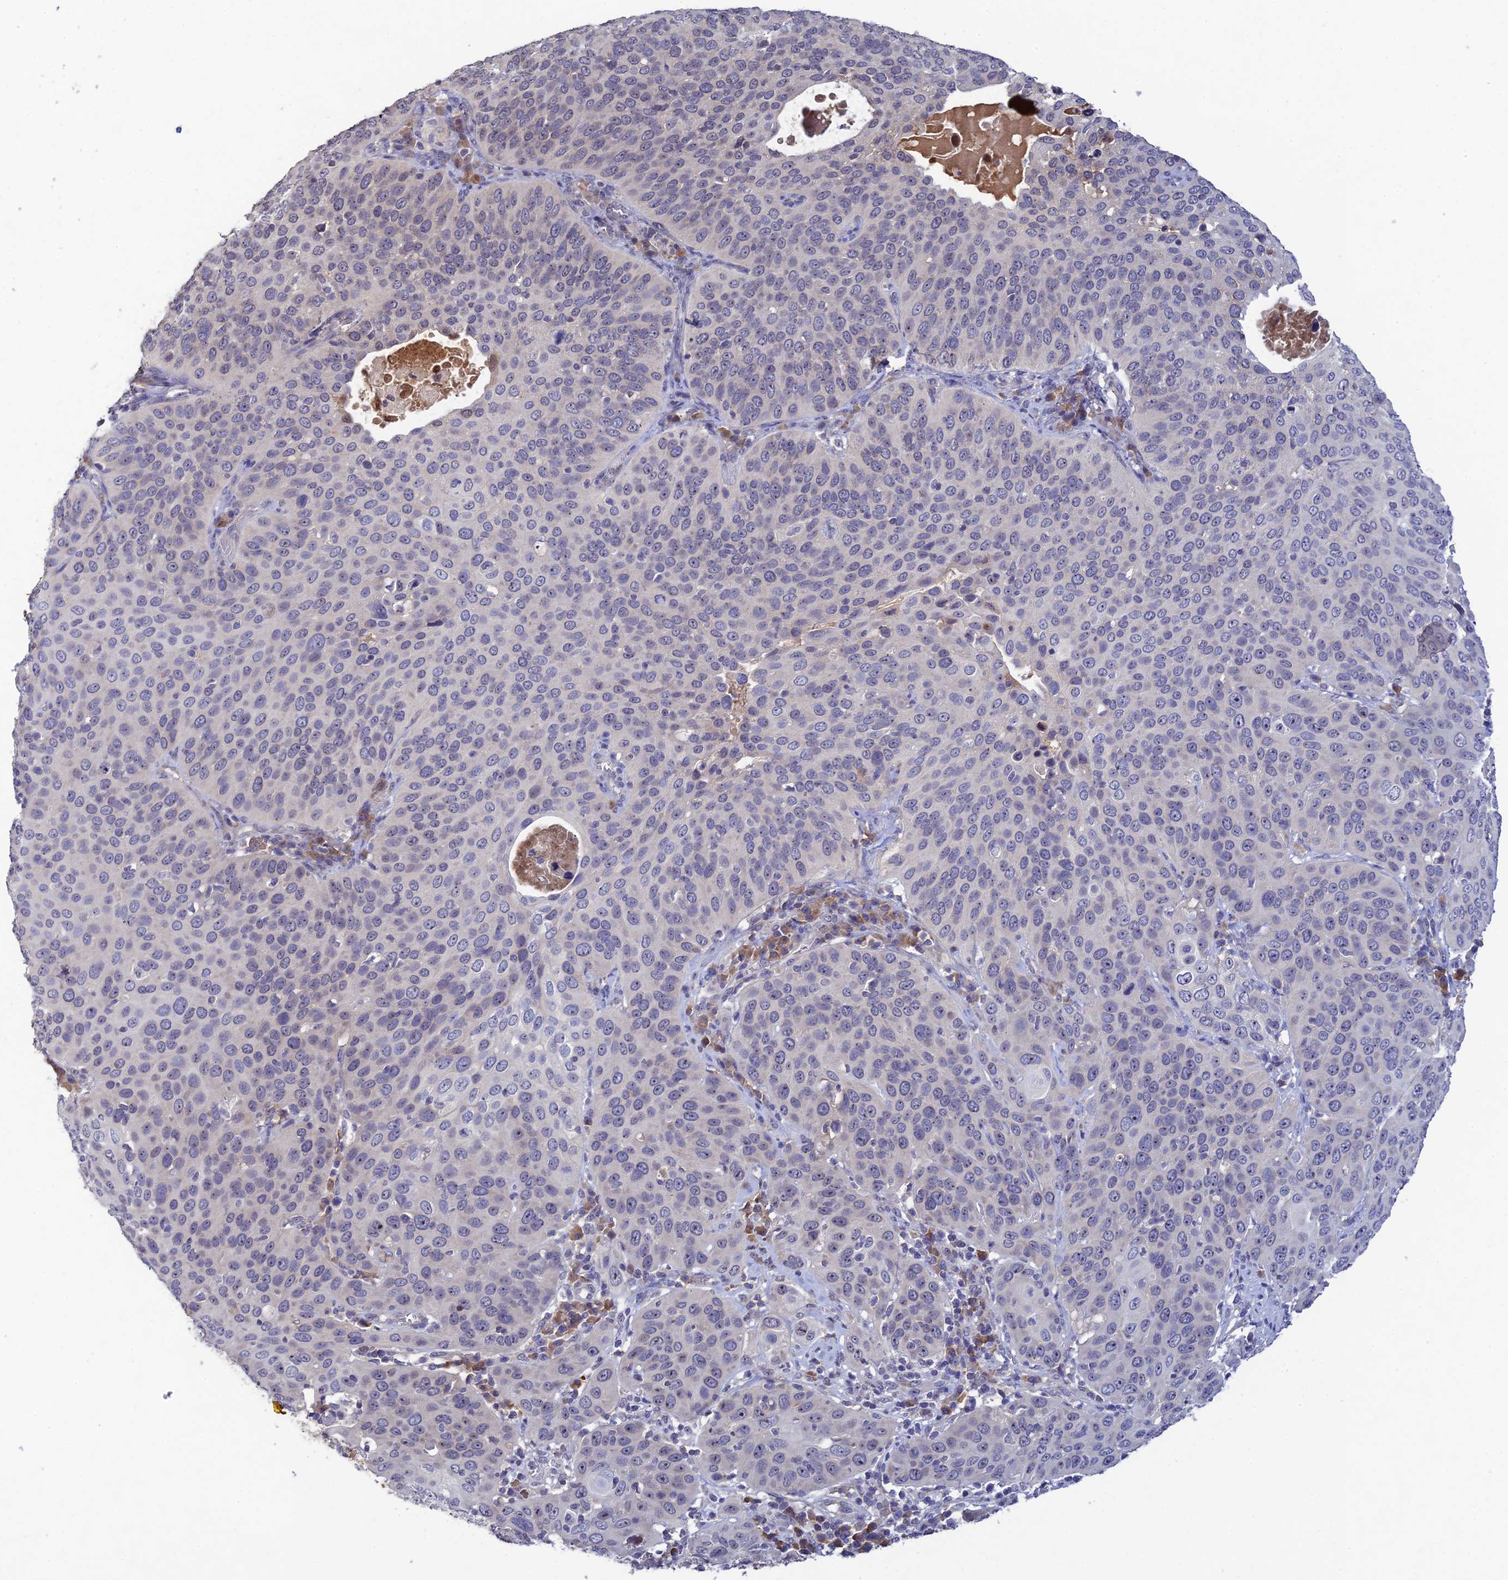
{"staining": {"intensity": "negative", "quantity": "none", "location": "none"}, "tissue": "cervical cancer", "cell_type": "Tumor cells", "image_type": "cancer", "snomed": [{"axis": "morphology", "description": "Squamous cell carcinoma, NOS"}, {"axis": "topography", "description": "Cervix"}], "caption": "Immunohistochemical staining of squamous cell carcinoma (cervical) reveals no significant staining in tumor cells.", "gene": "CHST5", "patient": {"sex": "female", "age": 36}}